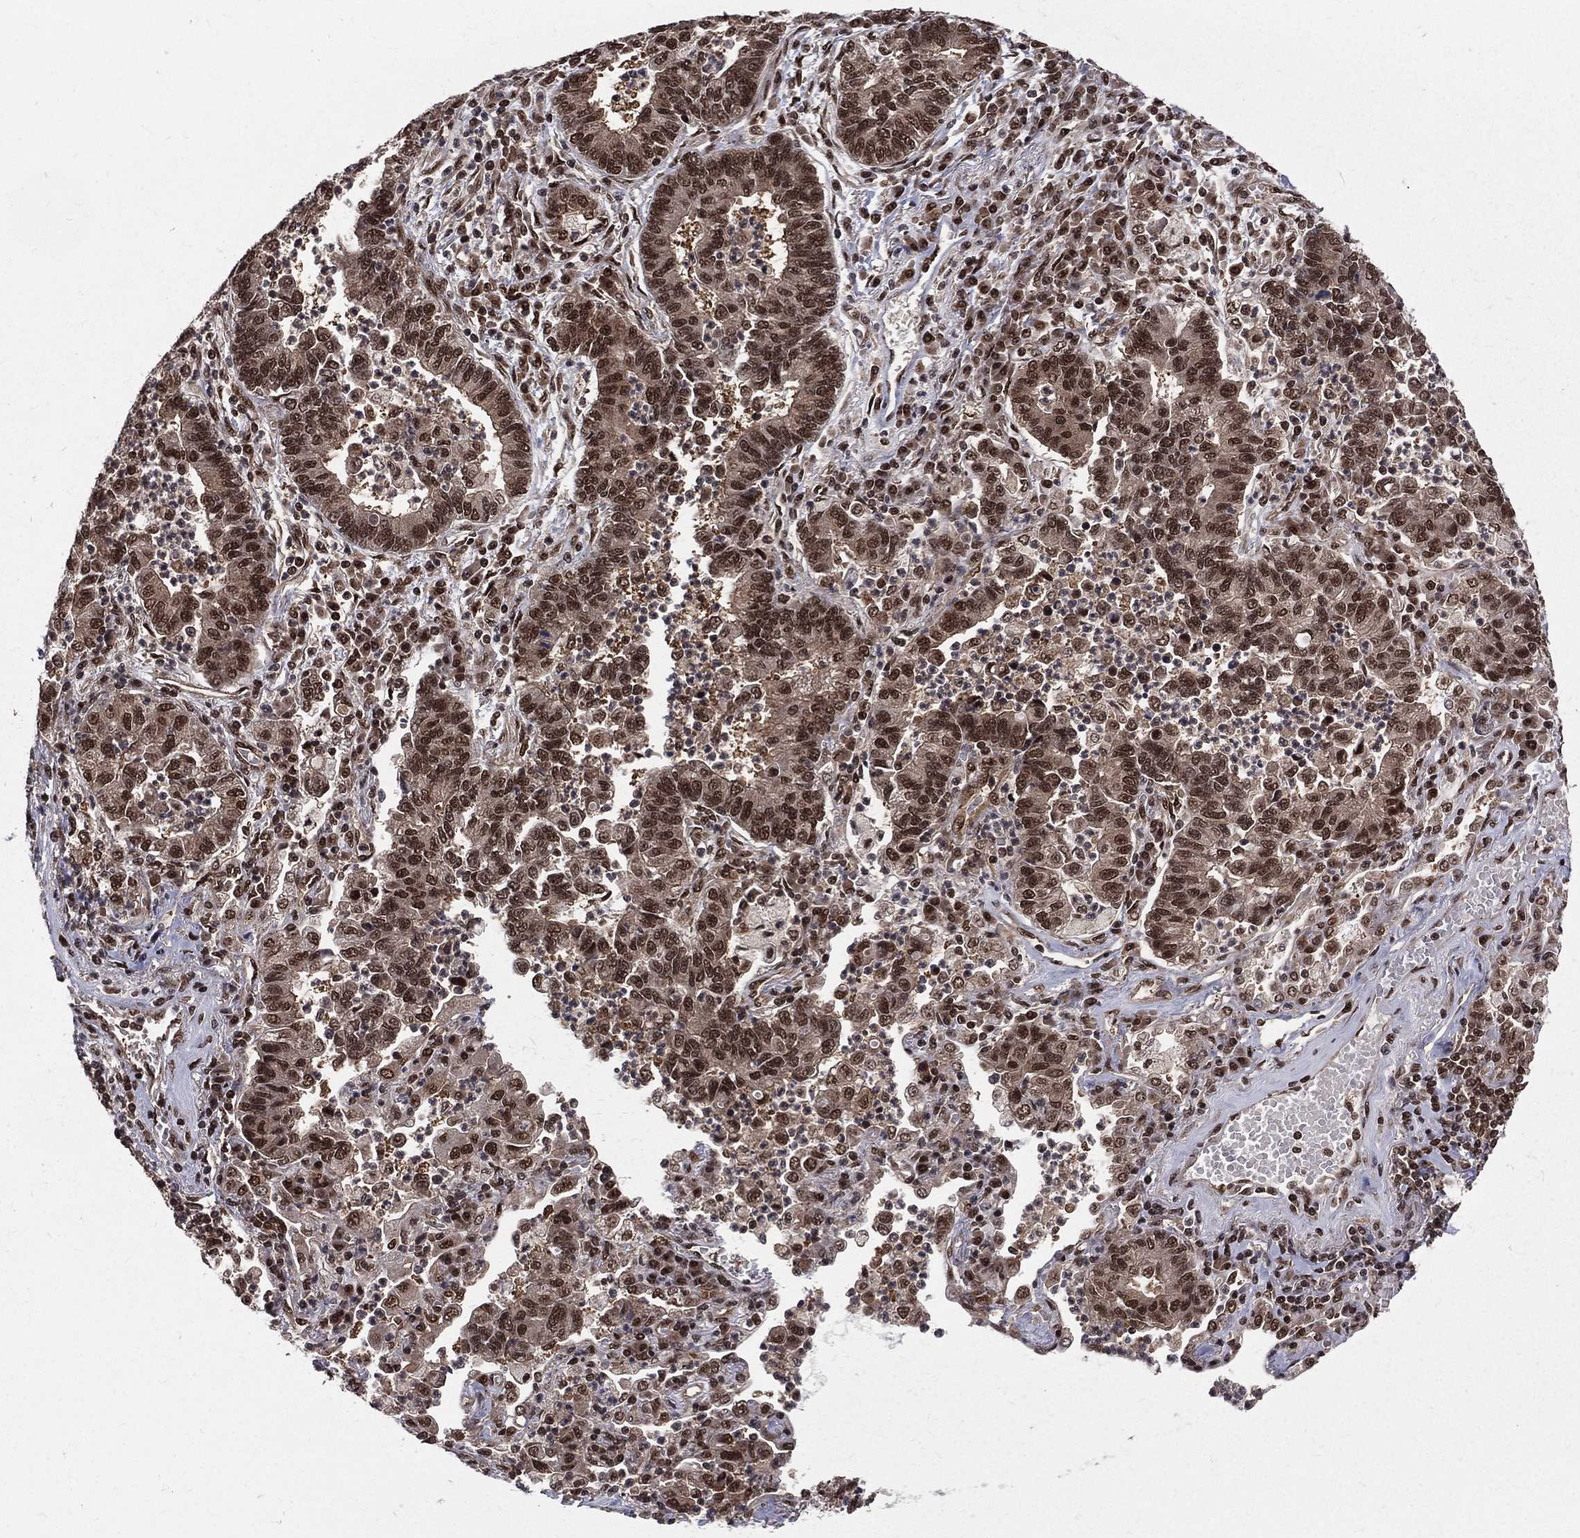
{"staining": {"intensity": "strong", "quantity": ">75%", "location": "nuclear"}, "tissue": "lung cancer", "cell_type": "Tumor cells", "image_type": "cancer", "snomed": [{"axis": "morphology", "description": "Adenocarcinoma, NOS"}, {"axis": "topography", "description": "Lung"}], "caption": "IHC histopathology image of neoplastic tissue: adenocarcinoma (lung) stained using immunohistochemistry (IHC) displays high levels of strong protein expression localized specifically in the nuclear of tumor cells, appearing as a nuclear brown color.", "gene": "COPS4", "patient": {"sex": "female", "age": 57}}